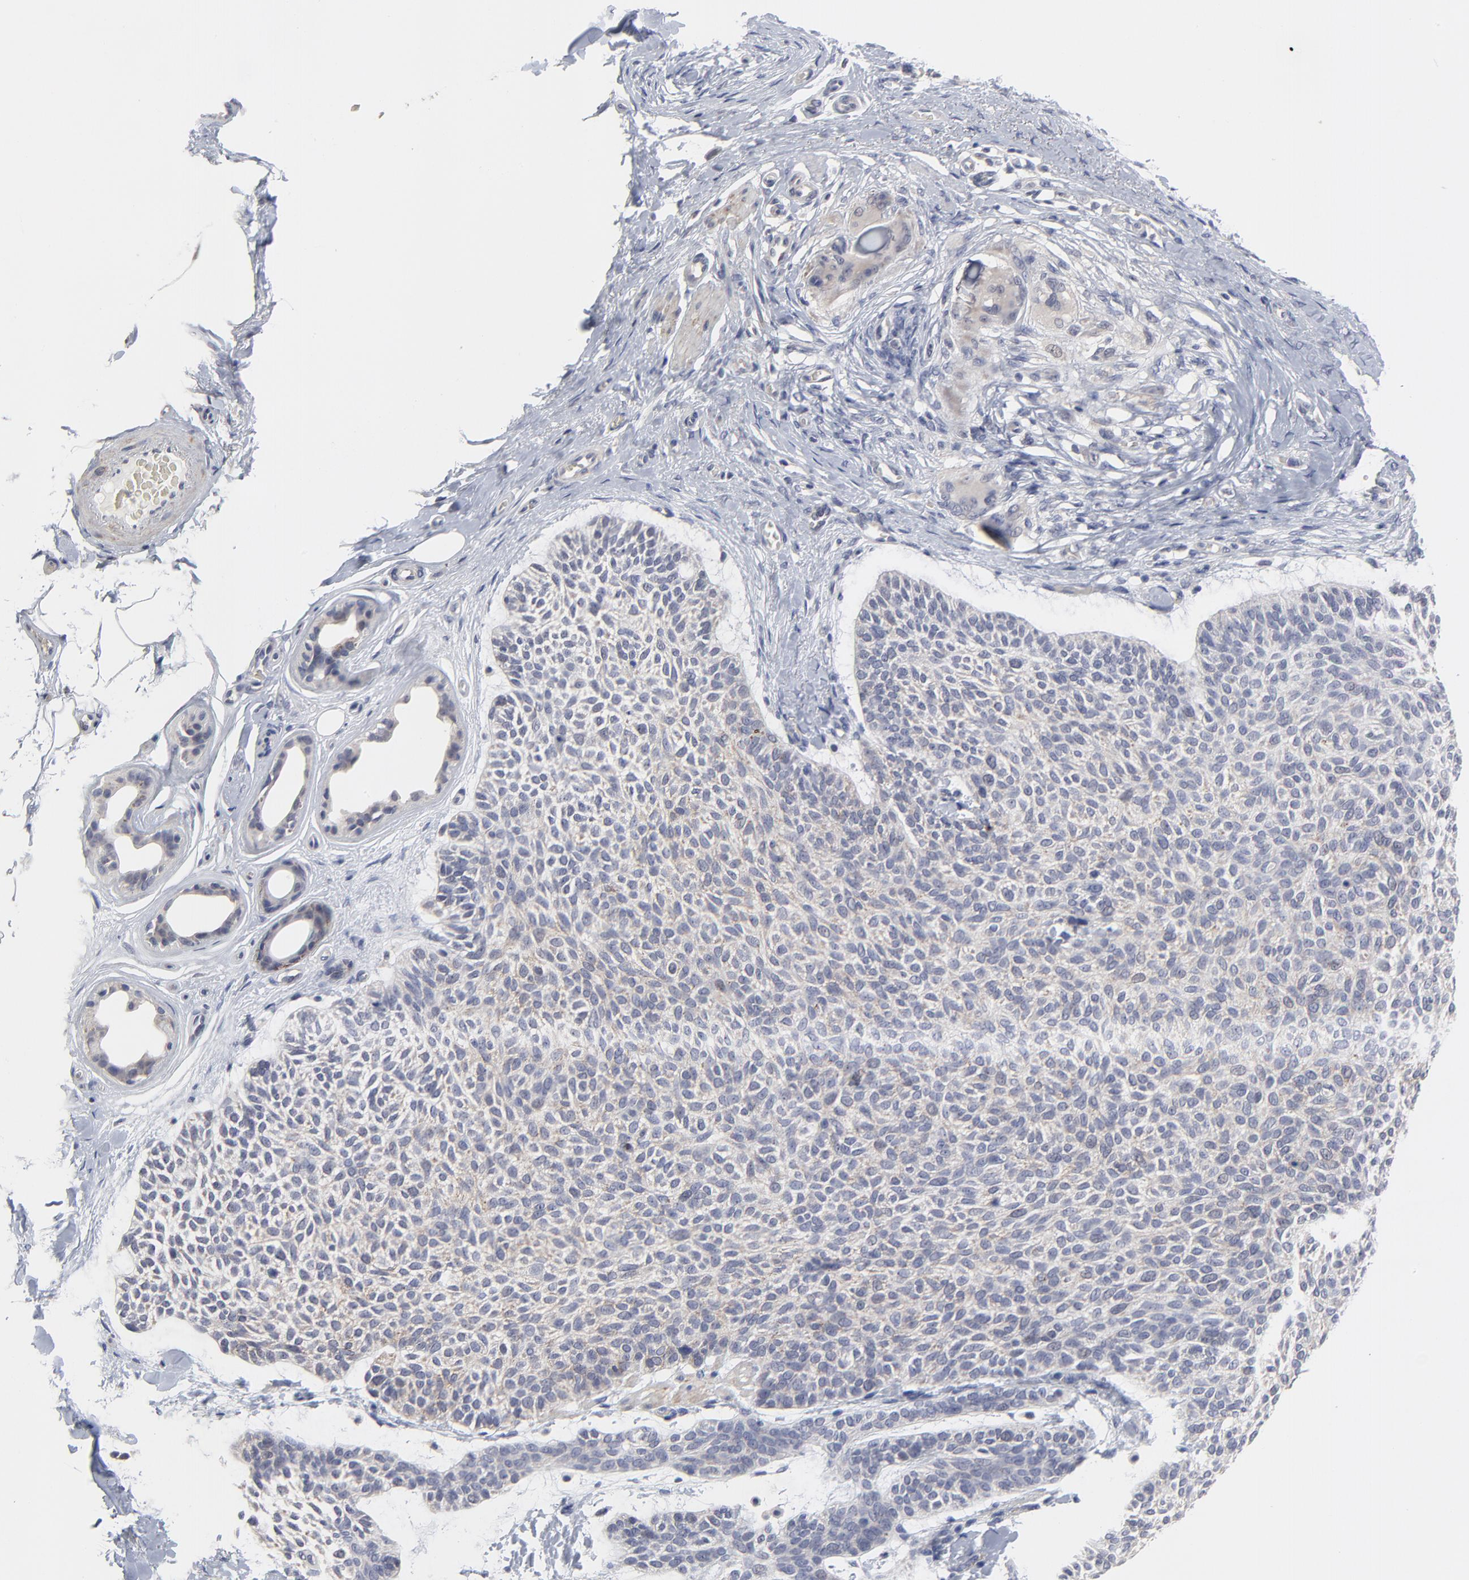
{"staining": {"intensity": "negative", "quantity": "none", "location": "none"}, "tissue": "skin cancer", "cell_type": "Tumor cells", "image_type": "cancer", "snomed": [{"axis": "morphology", "description": "Normal tissue, NOS"}, {"axis": "morphology", "description": "Basal cell carcinoma"}, {"axis": "topography", "description": "Skin"}], "caption": "Immunohistochemistry of skin basal cell carcinoma displays no staining in tumor cells. The staining was performed using DAB (3,3'-diaminobenzidine) to visualize the protein expression in brown, while the nuclei were stained in blue with hematoxylin (Magnification: 20x).", "gene": "MAGEA10", "patient": {"sex": "female", "age": 70}}